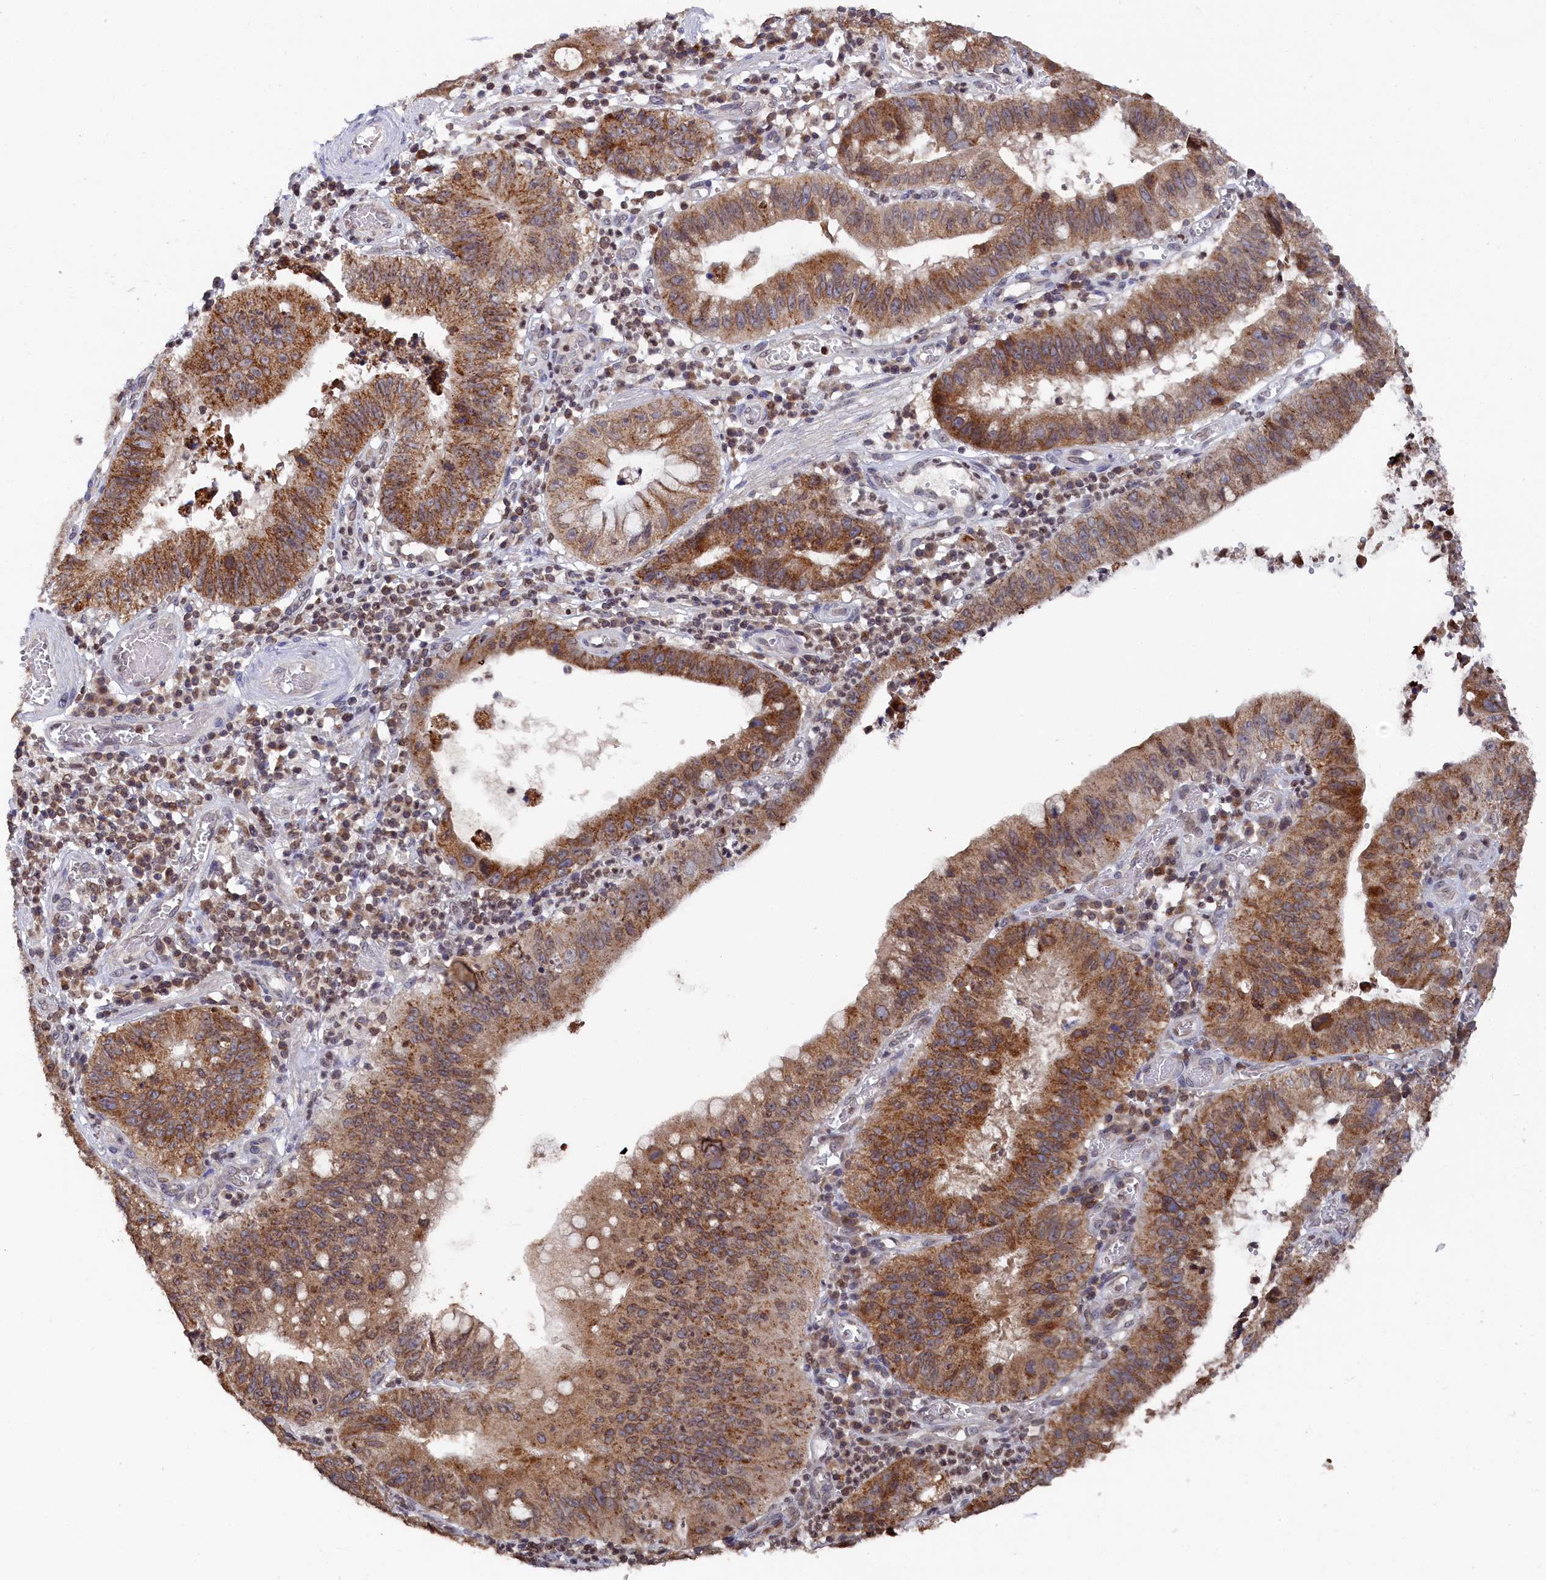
{"staining": {"intensity": "moderate", "quantity": ">75%", "location": "cytoplasmic/membranous"}, "tissue": "stomach cancer", "cell_type": "Tumor cells", "image_type": "cancer", "snomed": [{"axis": "morphology", "description": "Adenocarcinoma, NOS"}, {"axis": "topography", "description": "Stomach"}], "caption": "Stomach adenocarcinoma tissue reveals moderate cytoplasmic/membranous staining in approximately >75% of tumor cells, visualized by immunohistochemistry.", "gene": "ANKEF1", "patient": {"sex": "male", "age": 59}}